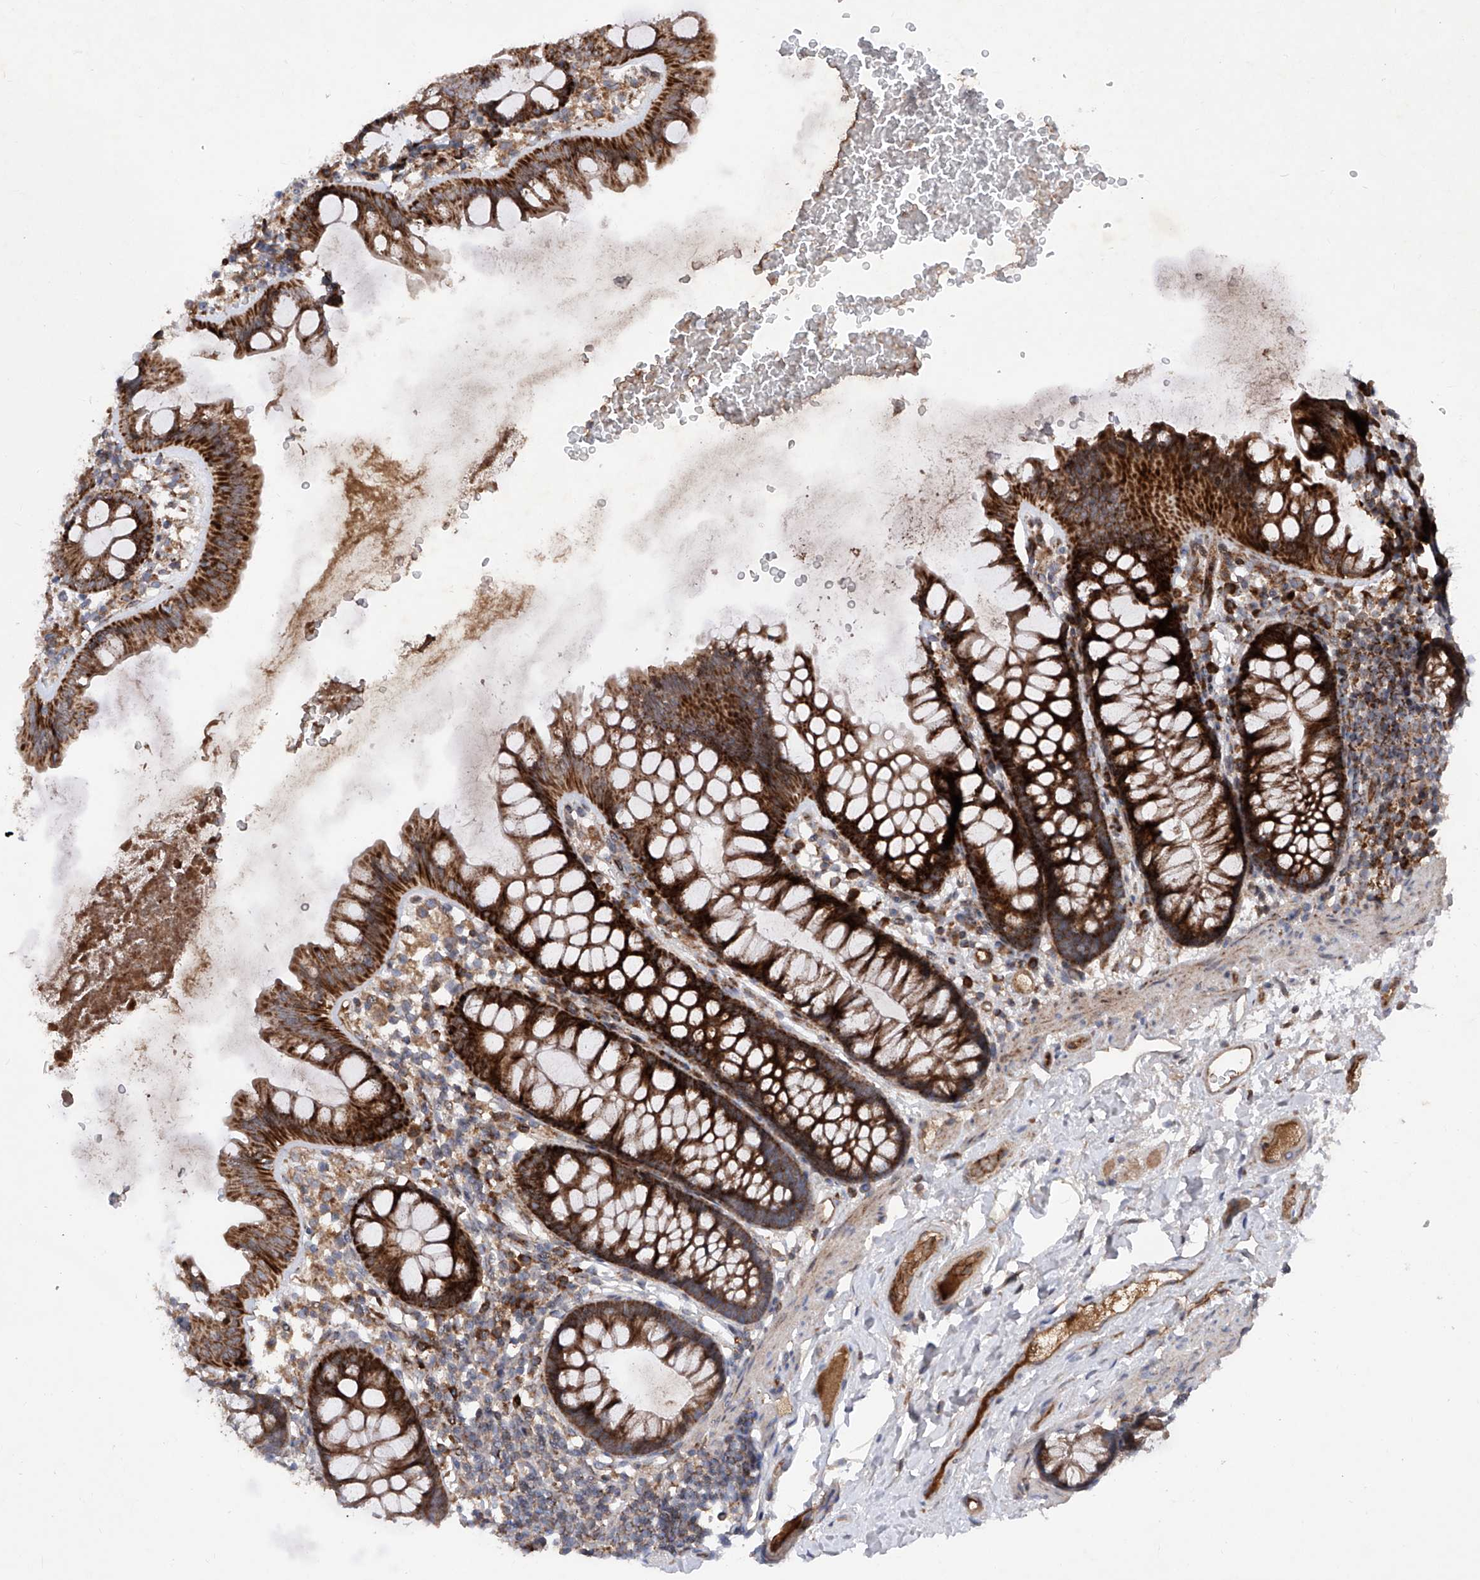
{"staining": {"intensity": "moderate", "quantity": ">75%", "location": "cytoplasmic/membranous"}, "tissue": "colon", "cell_type": "Endothelial cells", "image_type": "normal", "snomed": [{"axis": "morphology", "description": "Normal tissue, NOS"}, {"axis": "topography", "description": "Colon"}], "caption": "About >75% of endothelial cells in unremarkable colon reveal moderate cytoplasmic/membranous protein positivity as visualized by brown immunohistochemical staining.", "gene": "DAD1", "patient": {"sex": "female", "age": 62}}